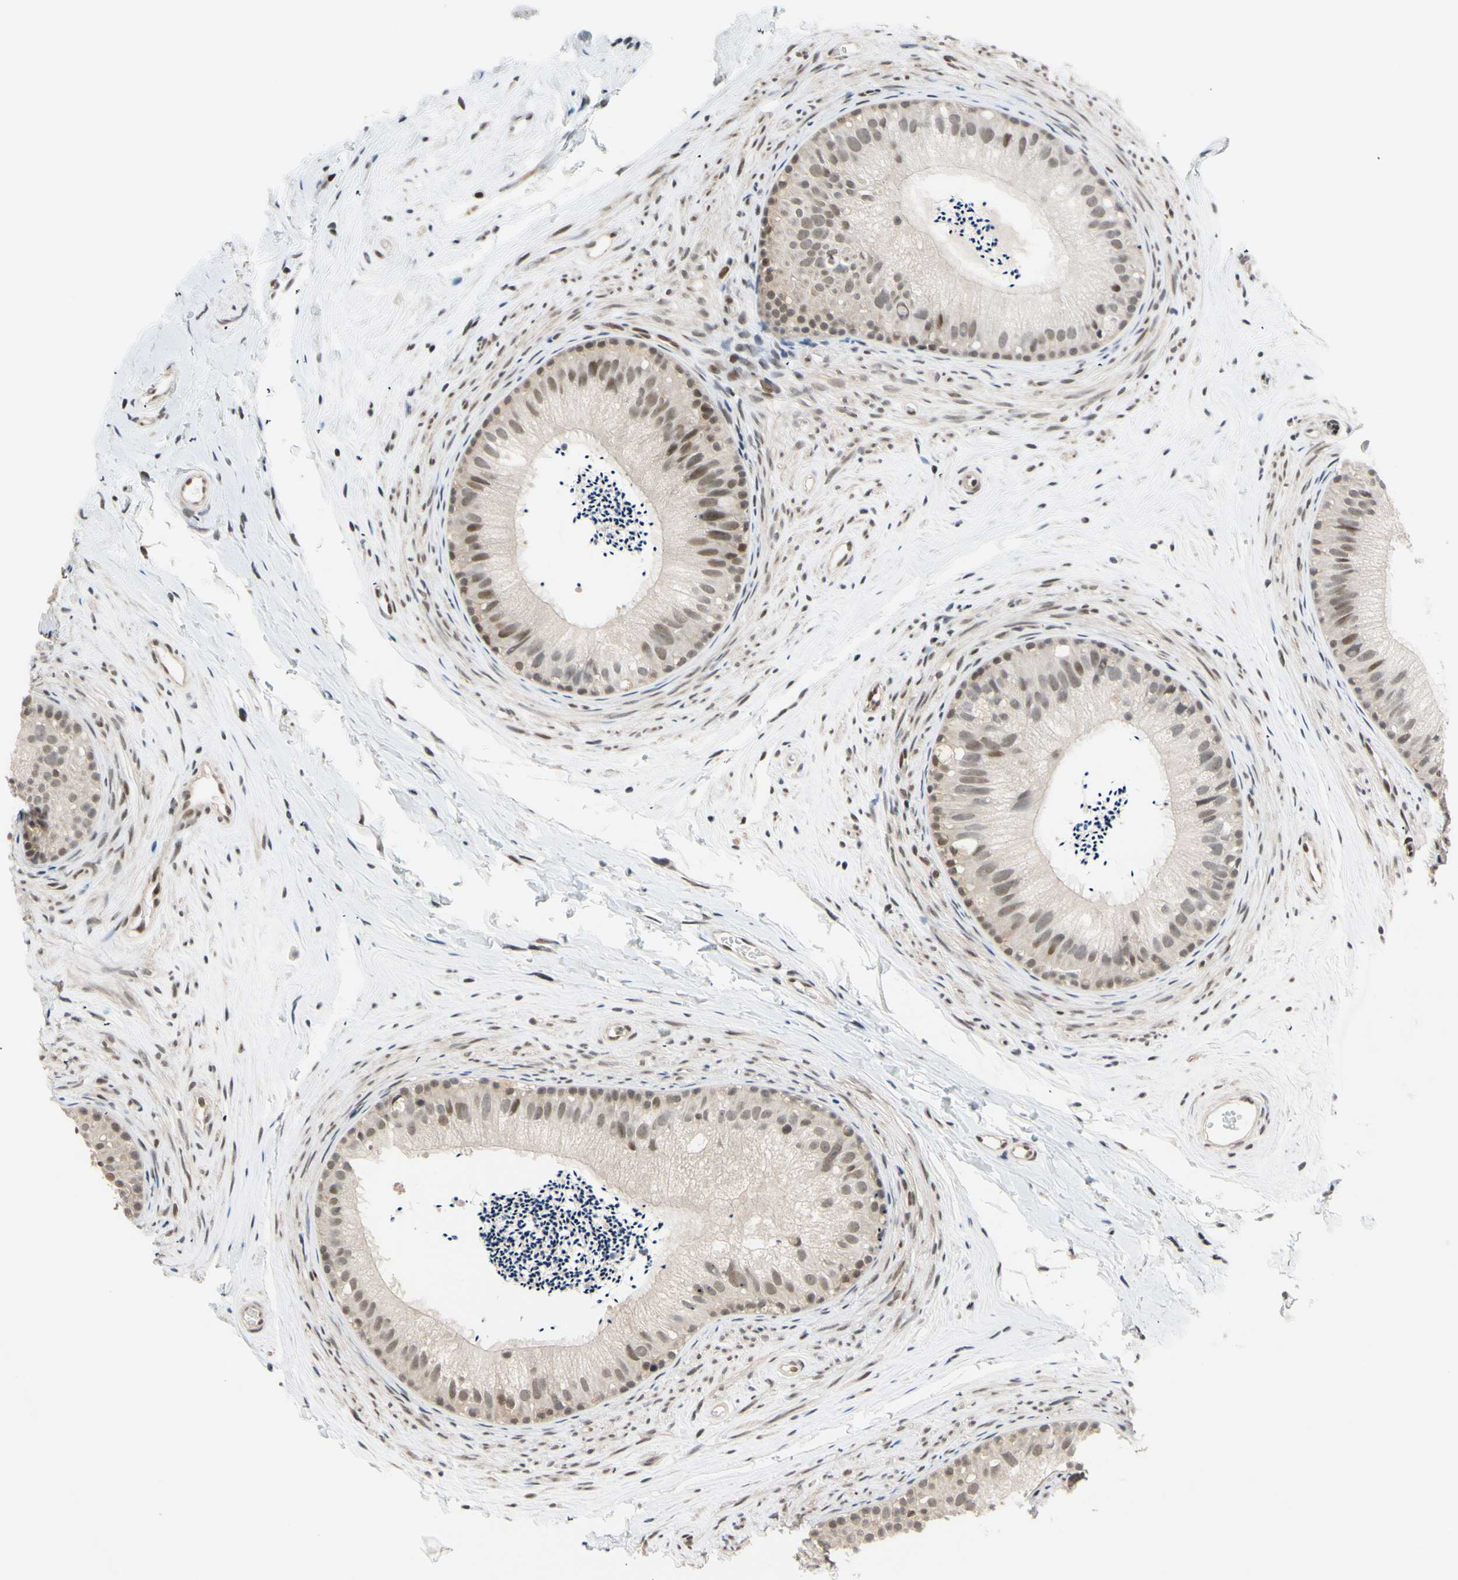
{"staining": {"intensity": "moderate", "quantity": "25%-75%", "location": "nuclear"}, "tissue": "epididymis", "cell_type": "Glandular cells", "image_type": "normal", "snomed": [{"axis": "morphology", "description": "Normal tissue, NOS"}, {"axis": "topography", "description": "Epididymis"}], "caption": "IHC staining of unremarkable epididymis, which displays medium levels of moderate nuclear staining in about 25%-75% of glandular cells indicating moderate nuclear protein expression. The staining was performed using DAB (3,3'-diaminobenzidine) (brown) for protein detection and nuclei were counterstained in hematoxylin (blue).", "gene": "TAF4", "patient": {"sex": "male", "age": 56}}